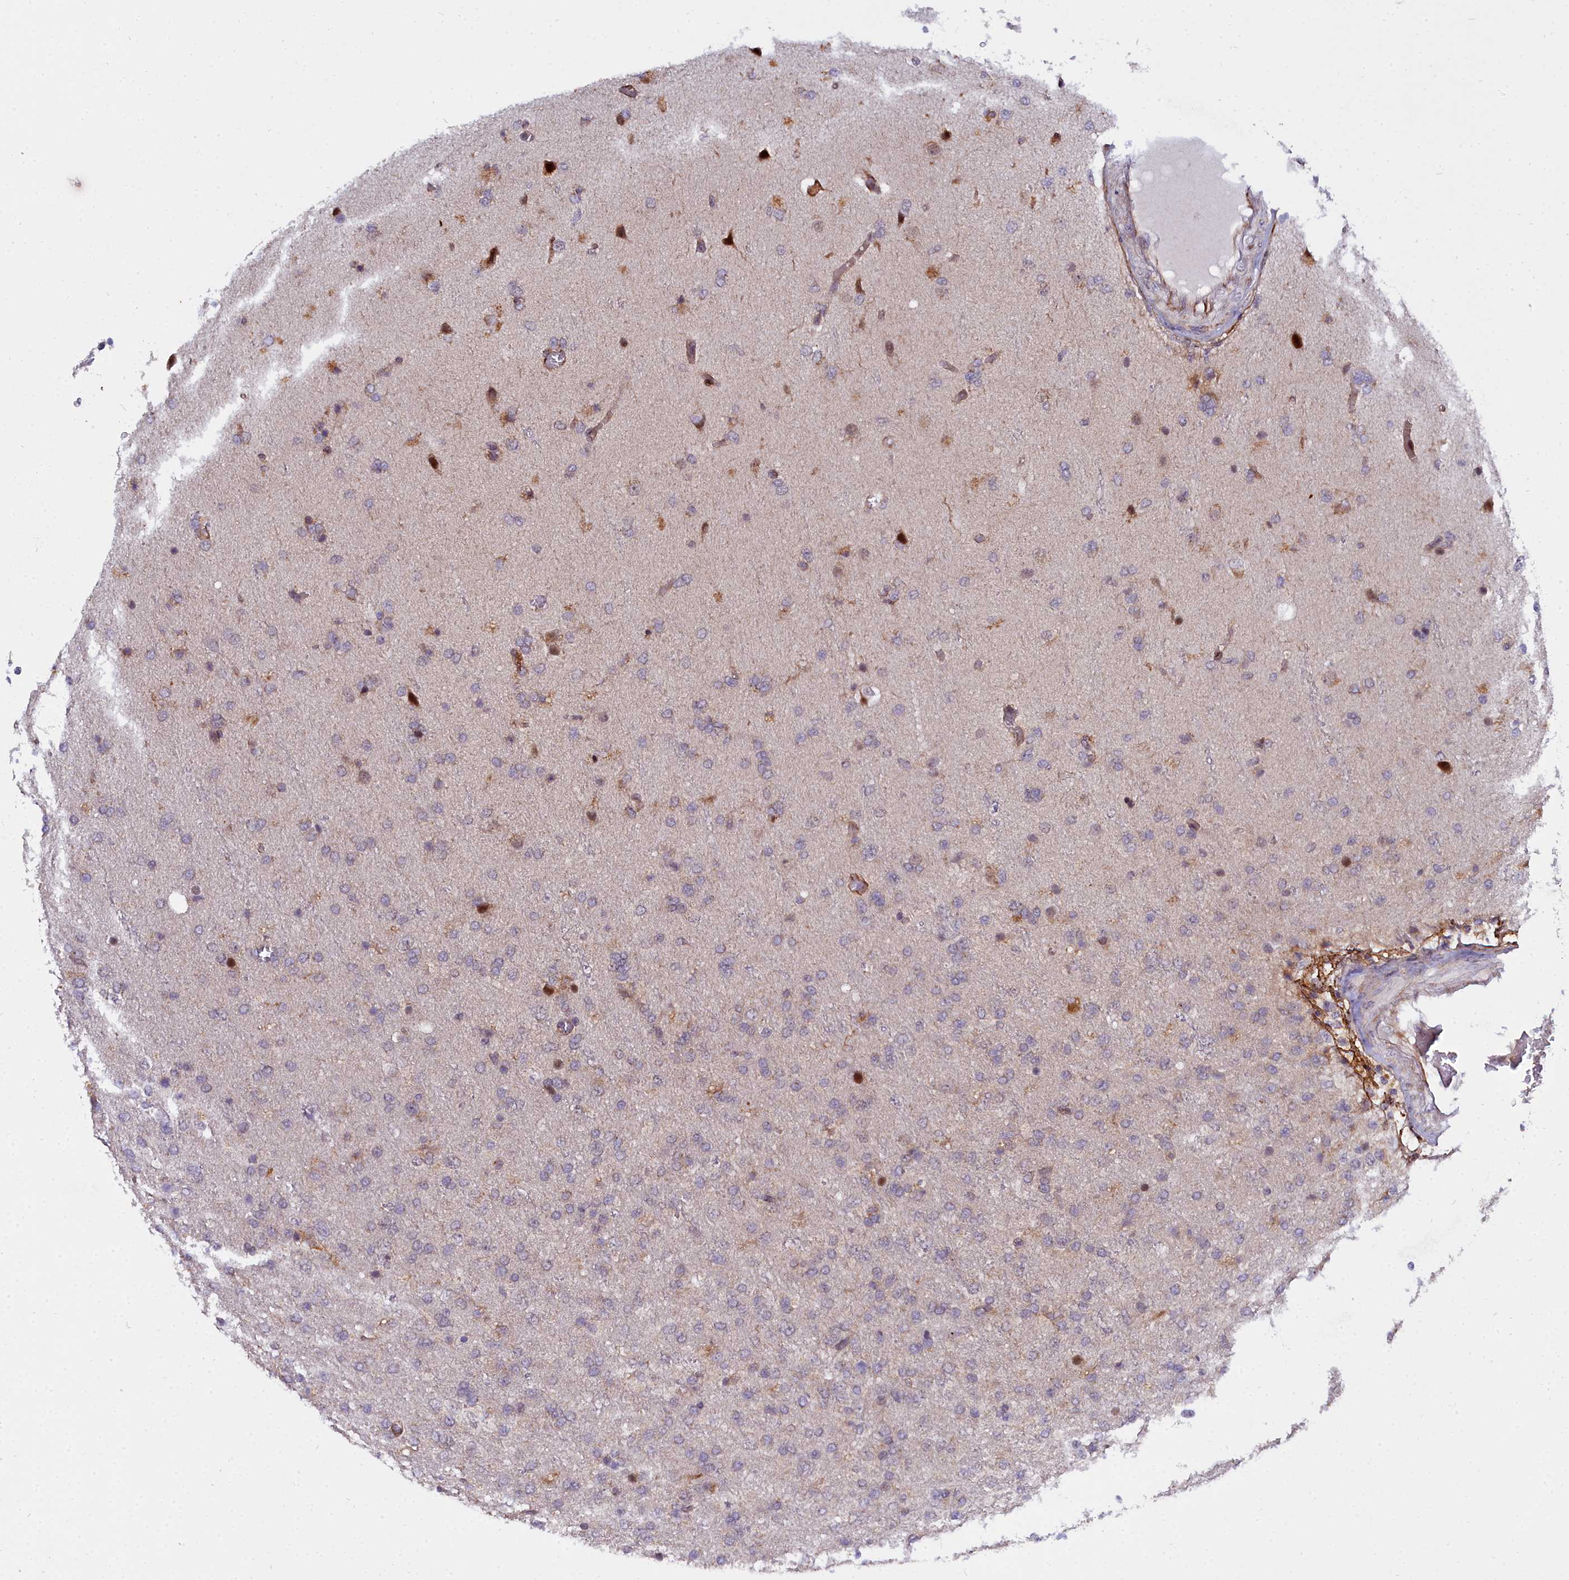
{"staining": {"intensity": "negative", "quantity": "none", "location": "none"}, "tissue": "glioma", "cell_type": "Tumor cells", "image_type": "cancer", "snomed": [{"axis": "morphology", "description": "Glioma, malignant, High grade"}, {"axis": "topography", "description": "Brain"}], "caption": "The IHC photomicrograph has no significant positivity in tumor cells of high-grade glioma (malignant) tissue. (DAB immunohistochemistry (IHC), high magnification).", "gene": "MRPS11", "patient": {"sex": "female", "age": 74}}